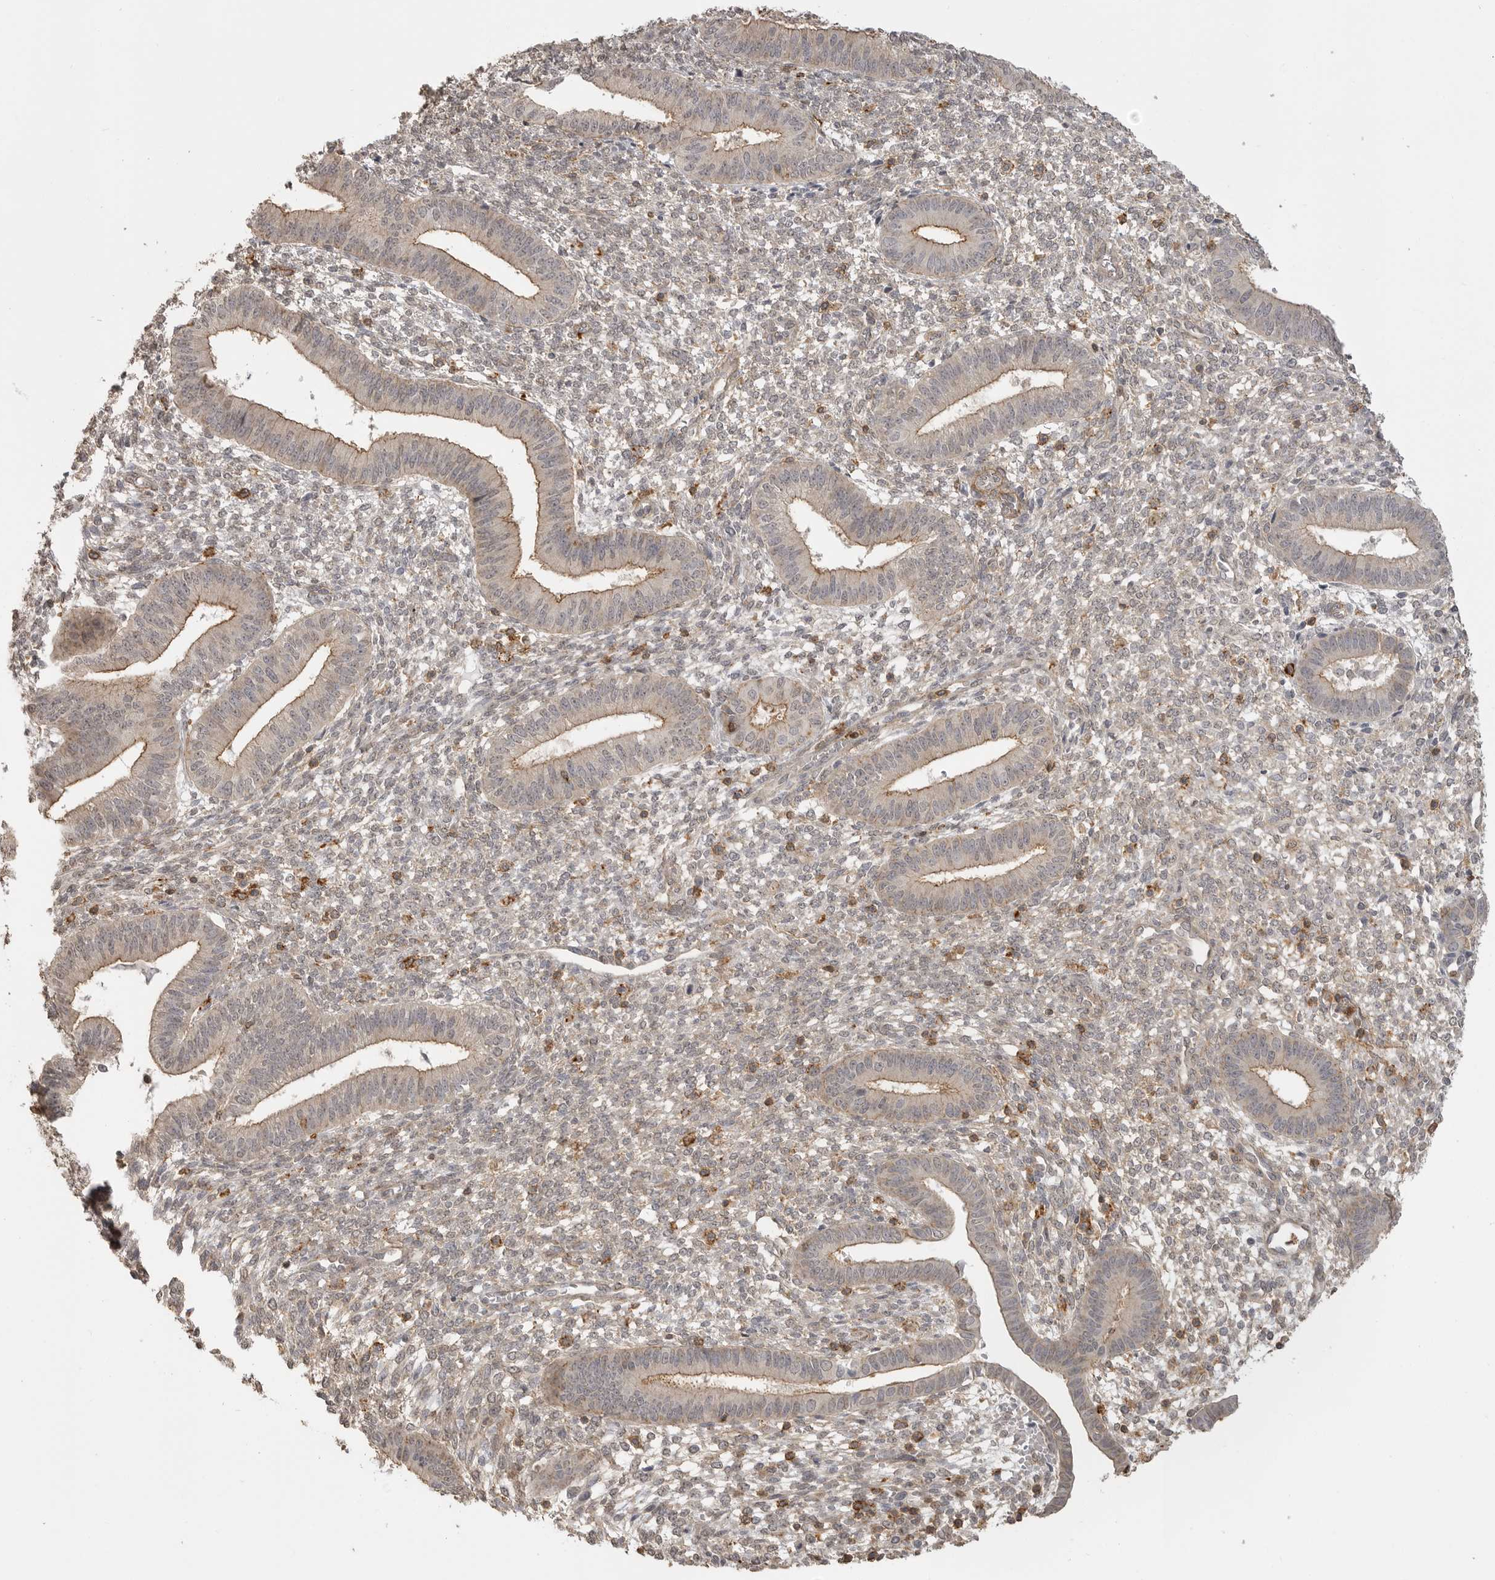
{"staining": {"intensity": "negative", "quantity": "none", "location": "none"}, "tissue": "endometrium", "cell_type": "Cells in endometrial stroma", "image_type": "normal", "snomed": [{"axis": "morphology", "description": "Normal tissue, NOS"}, {"axis": "topography", "description": "Endometrium"}], "caption": "Human endometrium stained for a protein using immunohistochemistry shows no positivity in cells in endometrial stroma.", "gene": "GPC2", "patient": {"sex": "female", "age": 46}}